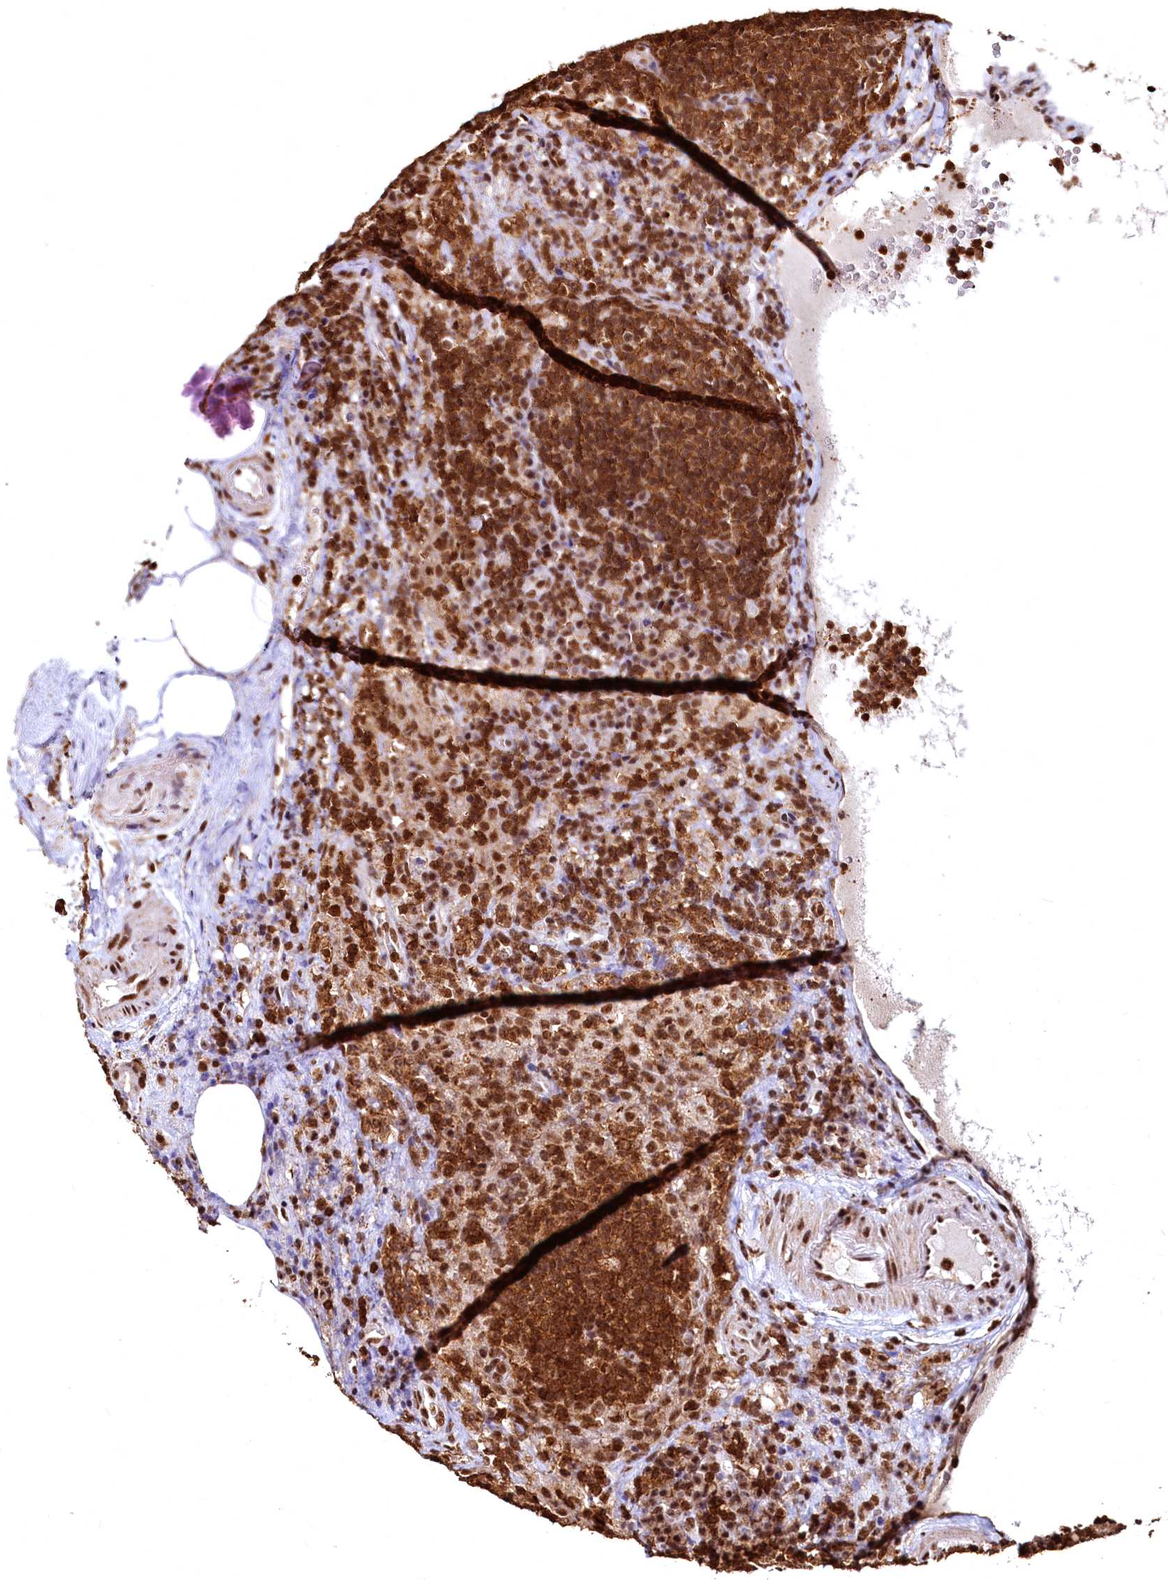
{"staining": {"intensity": "strong", "quantity": ">75%", "location": "nuclear"}, "tissue": "lymph node", "cell_type": "Germinal center cells", "image_type": "normal", "snomed": [{"axis": "morphology", "description": "Normal tissue, NOS"}, {"axis": "topography", "description": "Lymph node"}], "caption": "The histopathology image shows staining of benign lymph node, revealing strong nuclear protein expression (brown color) within germinal center cells. (IHC, brightfield microscopy, high magnification).", "gene": "RSRC2", "patient": {"sex": "female", "age": 70}}